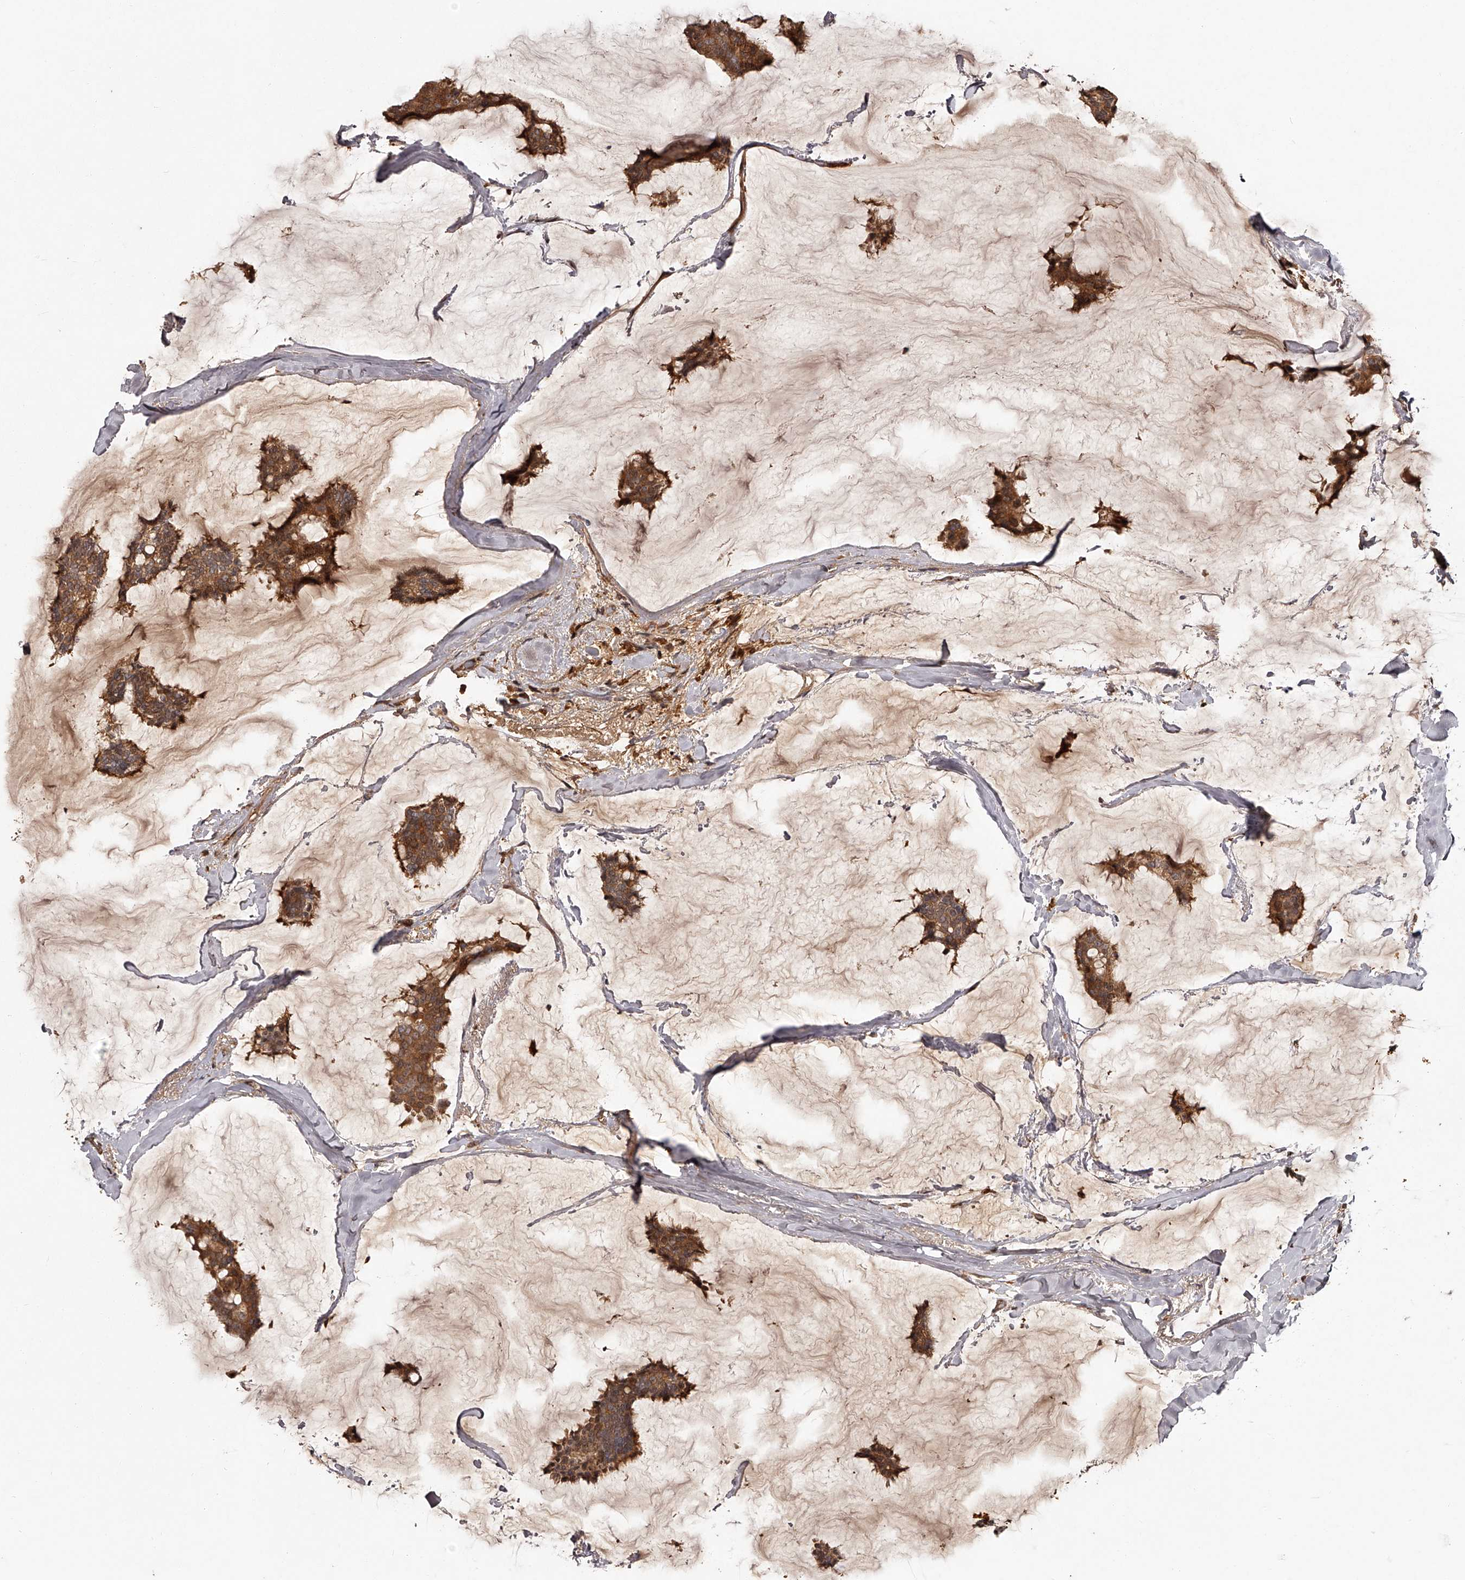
{"staining": {"intensity": "moderate", "quantity": ">75%", "location": "cytoplasmic/membranous"}, "tissue": "breast cancer", "cell_type": "Tumor cells", "image_type": "cancer", "snomed": [{"axis": "morphology", "description": "Duct carcinoma"}, {"axis": "topography", "description": "Breast"}], "caption": "This micrograph displays immunohistochemistry staining of breast infiltrating ductal carcinoma, with medium moderate cytoplasmic/membranous staining in about >75% of tumor cells.", "gene": "CRYZL1", "patient": {"sex": "female", "age": 93}}